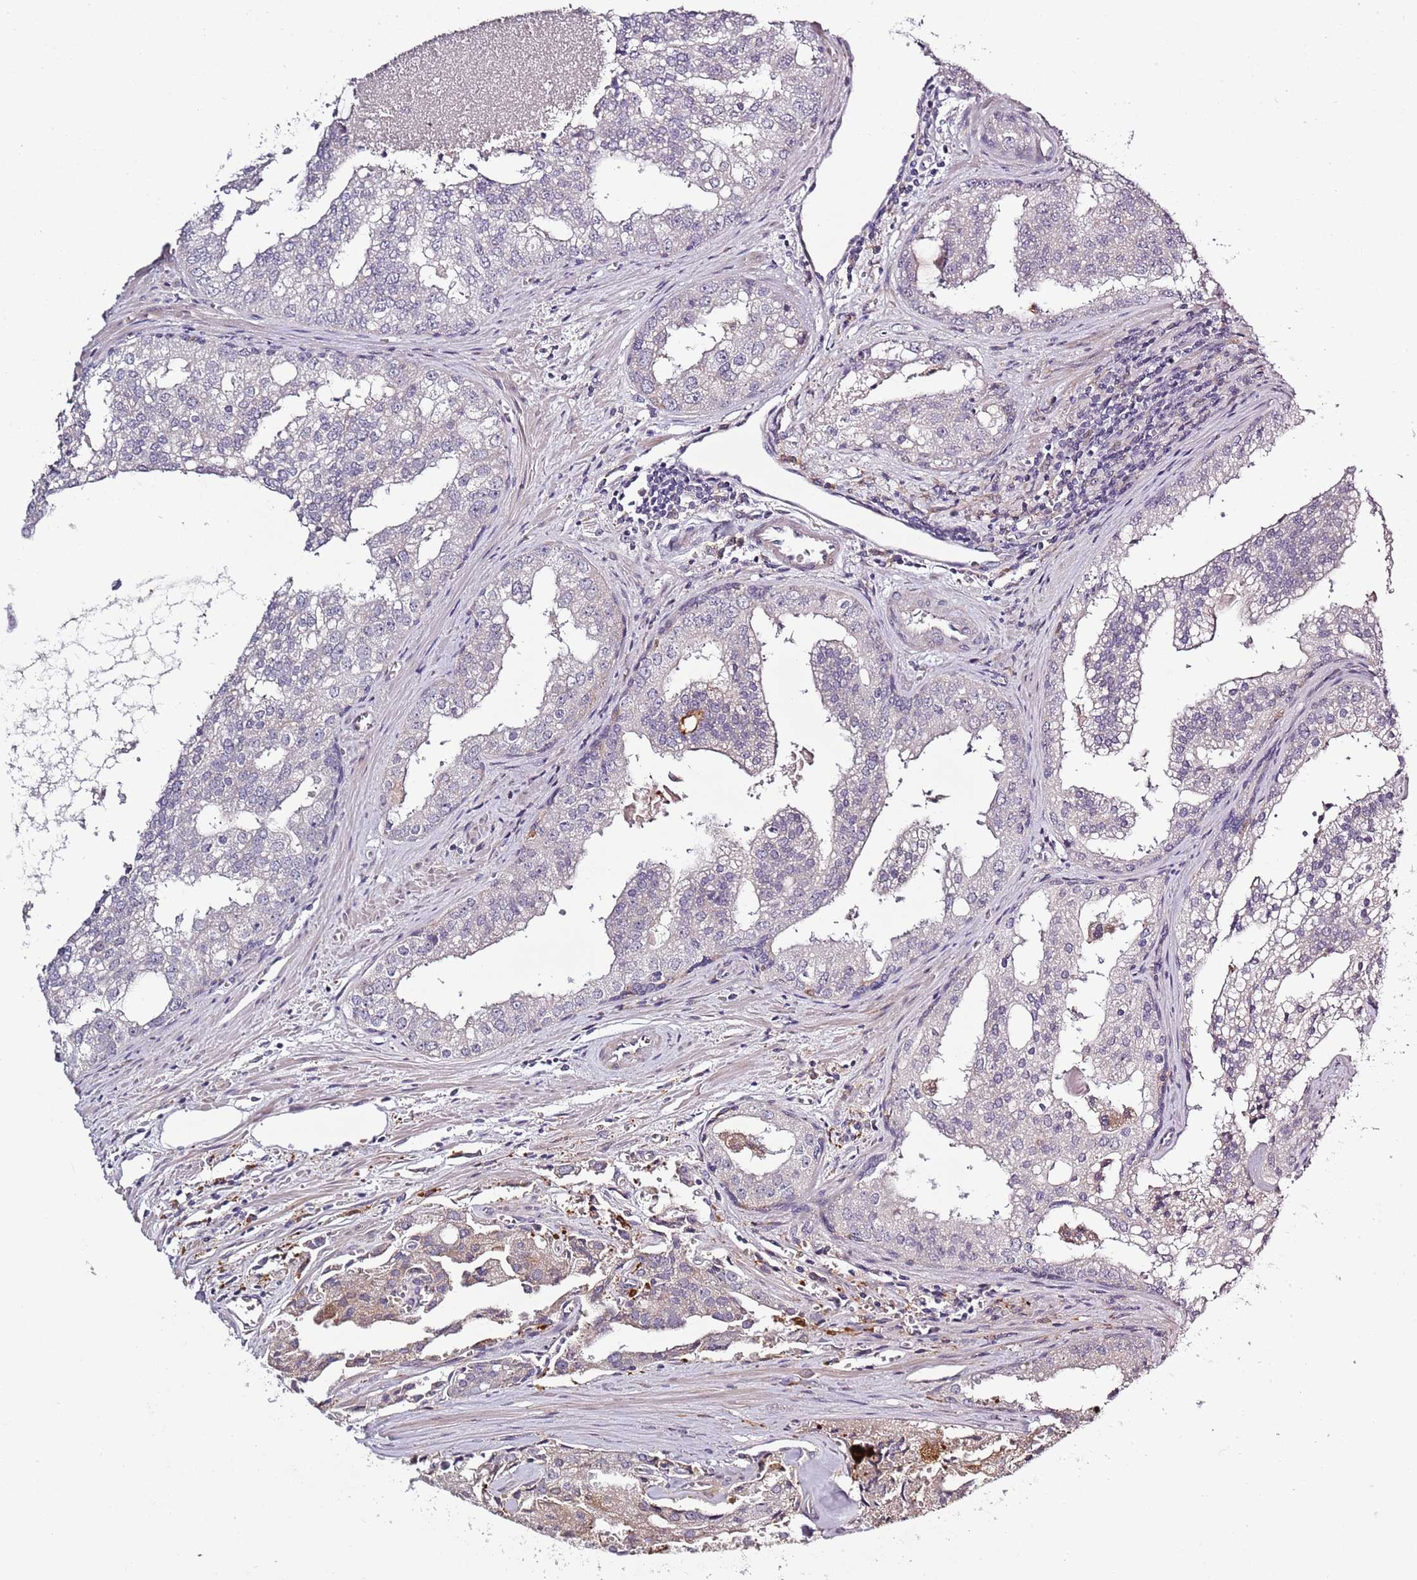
{"staining": {"intensity": "negative", "quantity": "none", "location": "none"}, "tissue": "prostate cancer", "cell_type": "Tumor cells", "image_type": "cancer", "snomed": [{"axis": "morphology", "description": "Adenocarcinoma, High grade"}, {"axis": "topography", "description": "Prostate"}], "caption": "Immunohistochemical staining of human prostate cancer reveals no significant positivity in tumor cells.", "gene": "CC2D2B", "patient": {"sex": "male", "age": 68}}